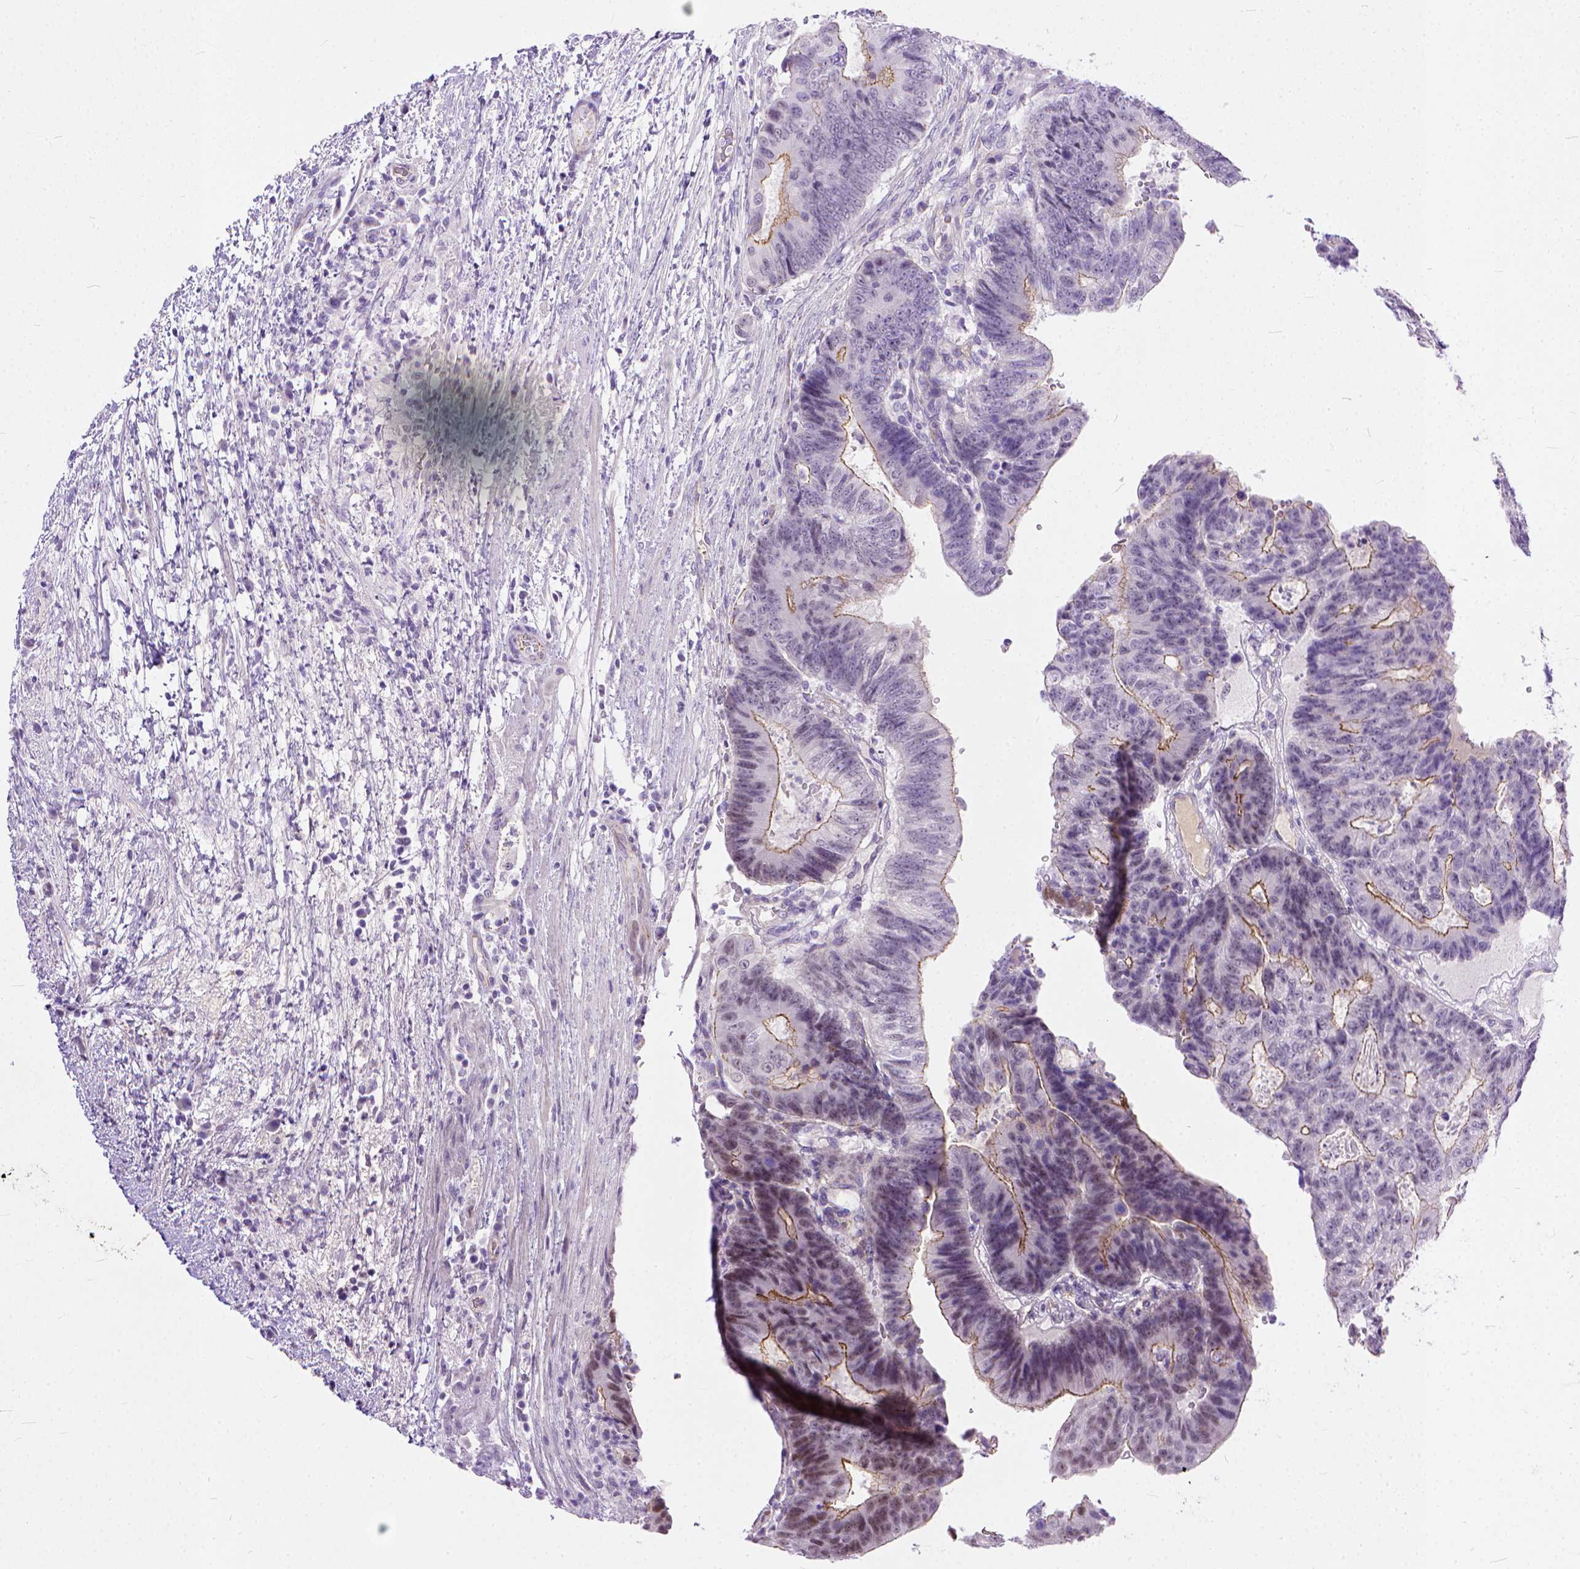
{"staining": {"intensity": "moderate", "quantity": ">75%", "location": "cytoplasmic/membranous"}, "tissue": "colorectal cancer", "cell_type": "Tumor cells", "image_type": "cancer", "snomed": [{"axis": "morphology", "description": "Adenocarcinoma, NOS"}, {"axis": "topography", "description": "Colon"}], "caption": "The histopathology image exhibits immunohistochemical staining of colorectal adenocarcinoma. There is moderate cytoplasmic/membranous expression is appreciated in about >75% of tumor cells.", "gene": "ADGRF1", "patient": {"sex": "female", "age": 48}}